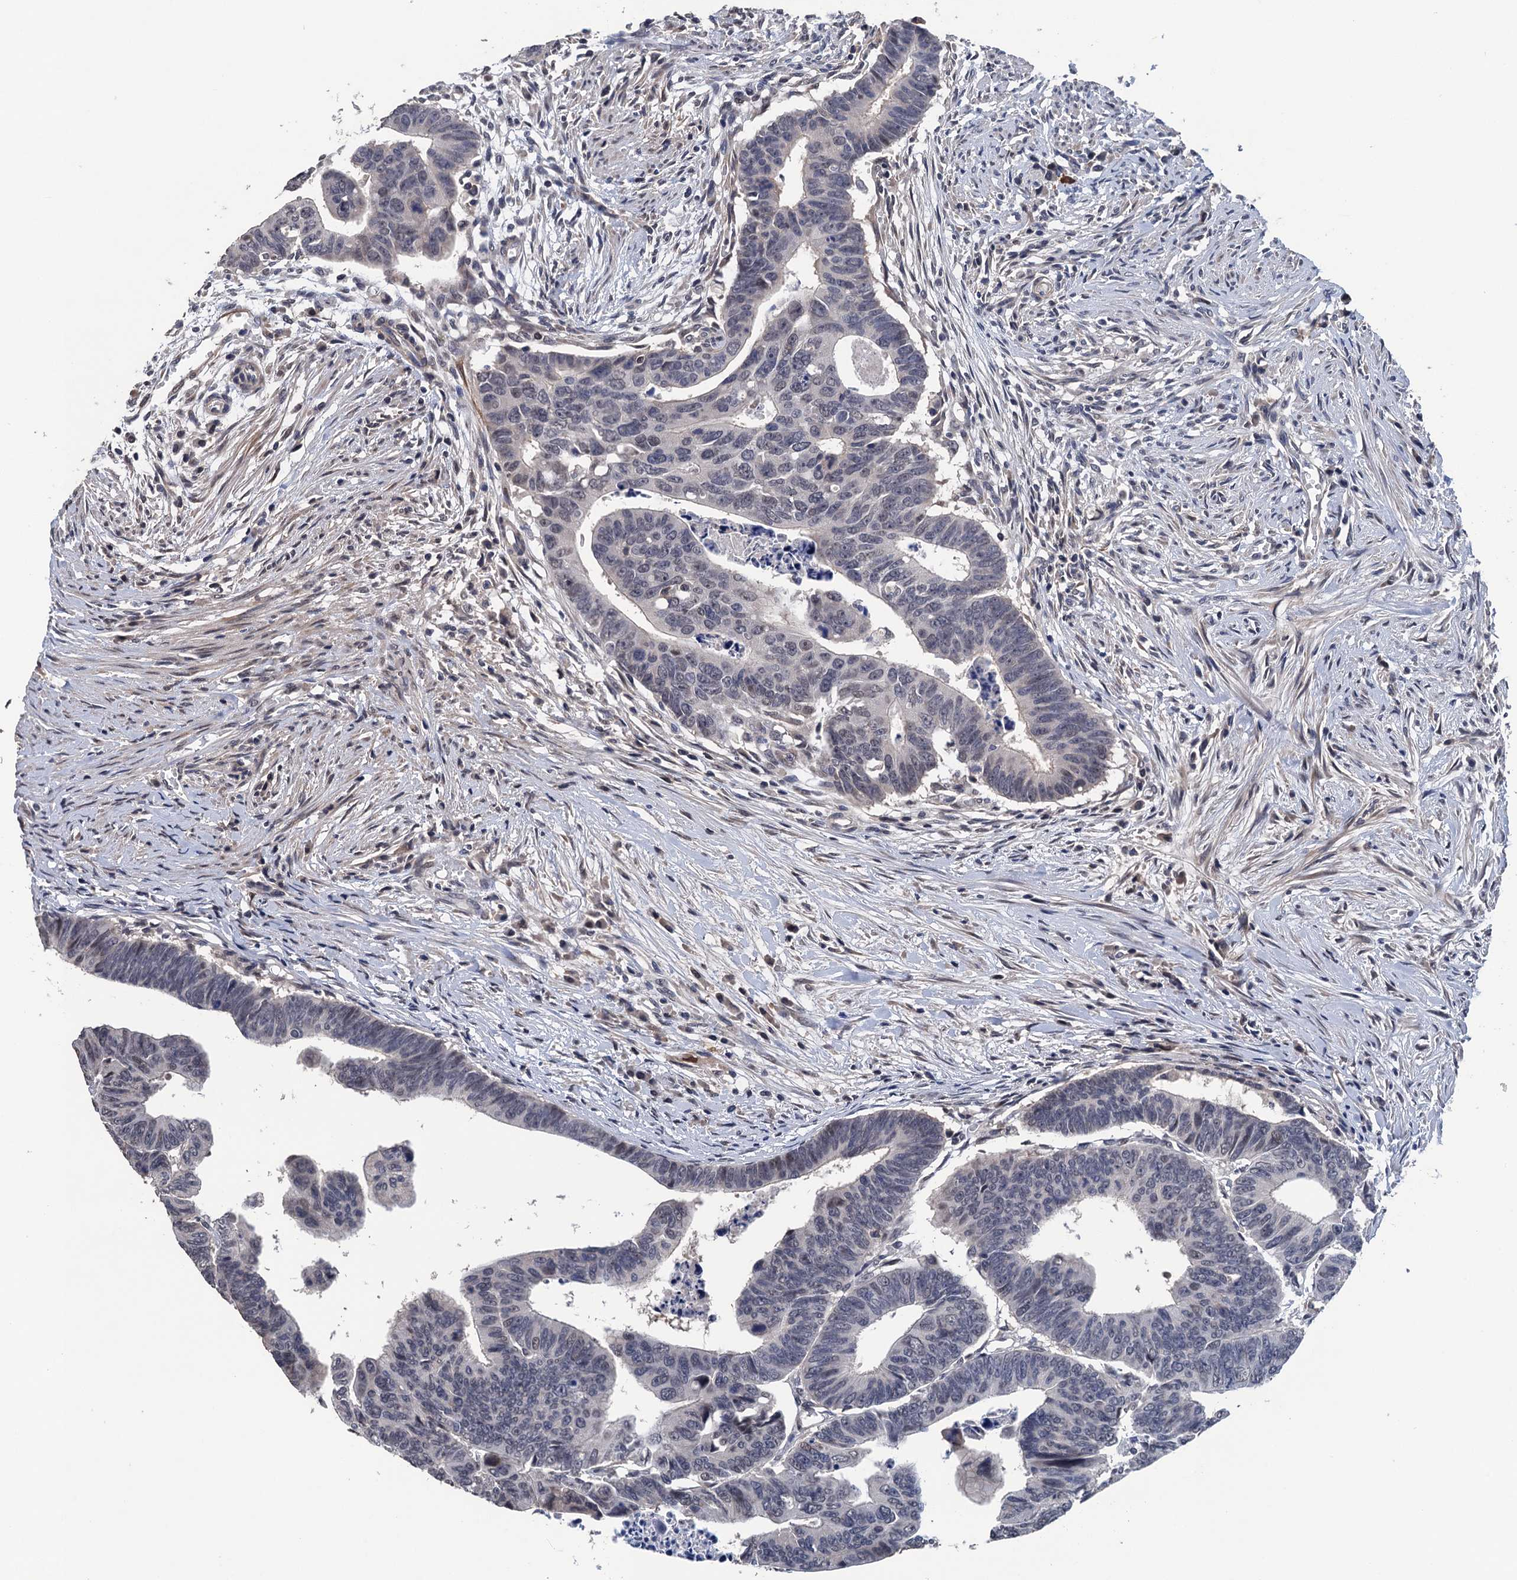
{"staining": {"intensity": "negative", "quantity": "none", "location": "none"}, "tissue": "colorectal cancer", "cell_type": "Tumor cells", "image_type": "cancer", "snomed": [{"axis": "morphology", "description": "Adenocarcinoma, NOS"}, {"axis": "topography", "description": "Rectum"}], "caption": "This is an immunohistochemistry (IHC) photomicrograph of human adenocarcinoma (colorectal). There is no expression in tumor cells.", "gene": "ART5", "patient": {"sex": "female", "age": 65}}